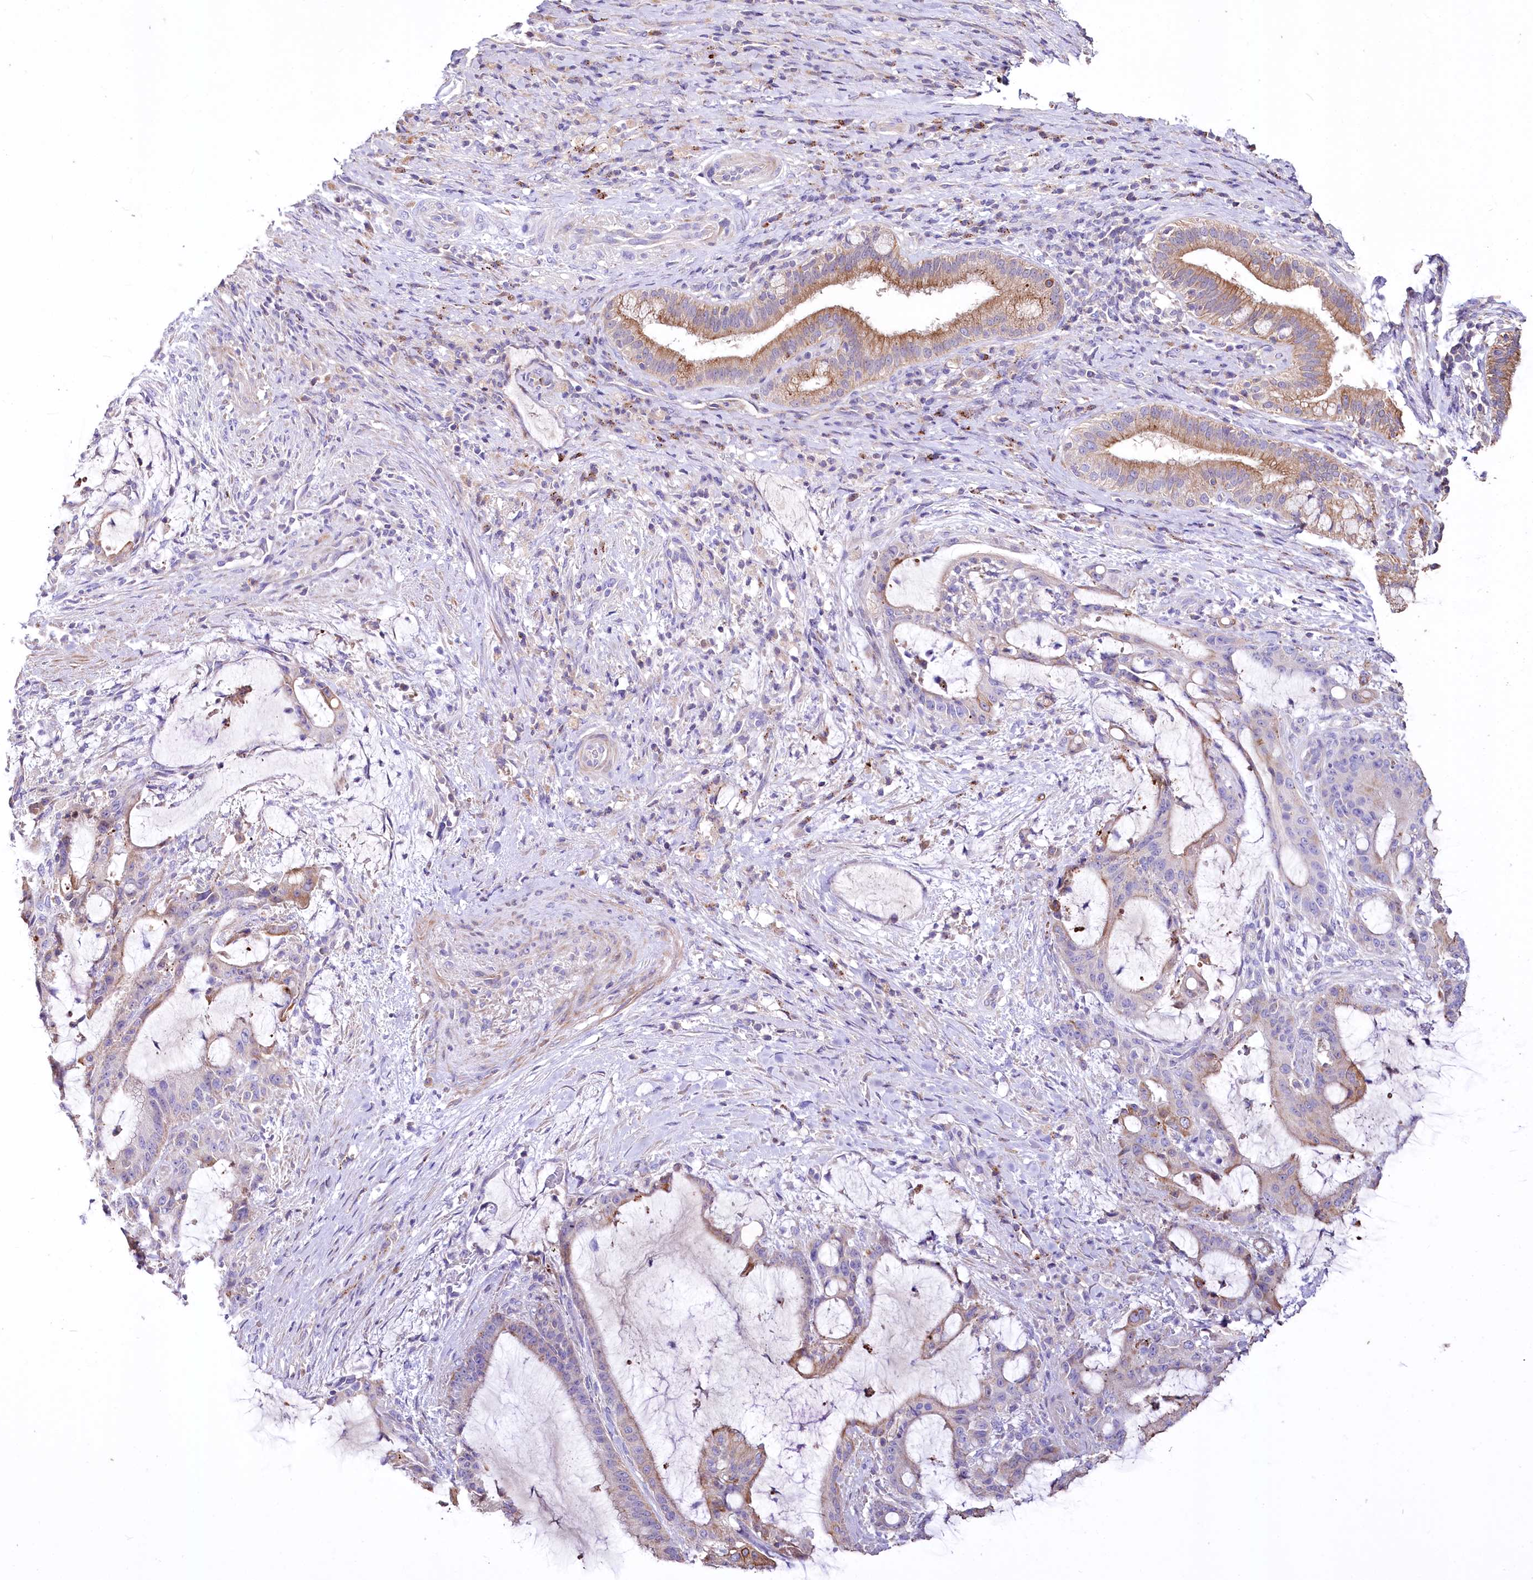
{"staining": {"intensity": "moderate", "quantity": "25%-75%", "location": "cytoplasmic/membranous"}, "tissue": "liver cancer", "cell_type": "Tumor cells", "image_type": "cancer", "snomed": [{"axis": "morphology", "description": "Normal tissue, NOS"}, {"axis": "morphology", "description": "Cholangiocarcinoma"}, {"axis": "topography", "description": "Liver"}, {"axis": "topography", "description": "Peripheral nerve tissue"}], "caption": "About 25%-75% of tumor cells in liver cholangiocarcinoma demonstrate moderate cytoplasmic/membranous protein positivity as visualized by brown immunohistochemical staining.", "gene": "PTER", "patient": {"sex": "female", "age": 73}}